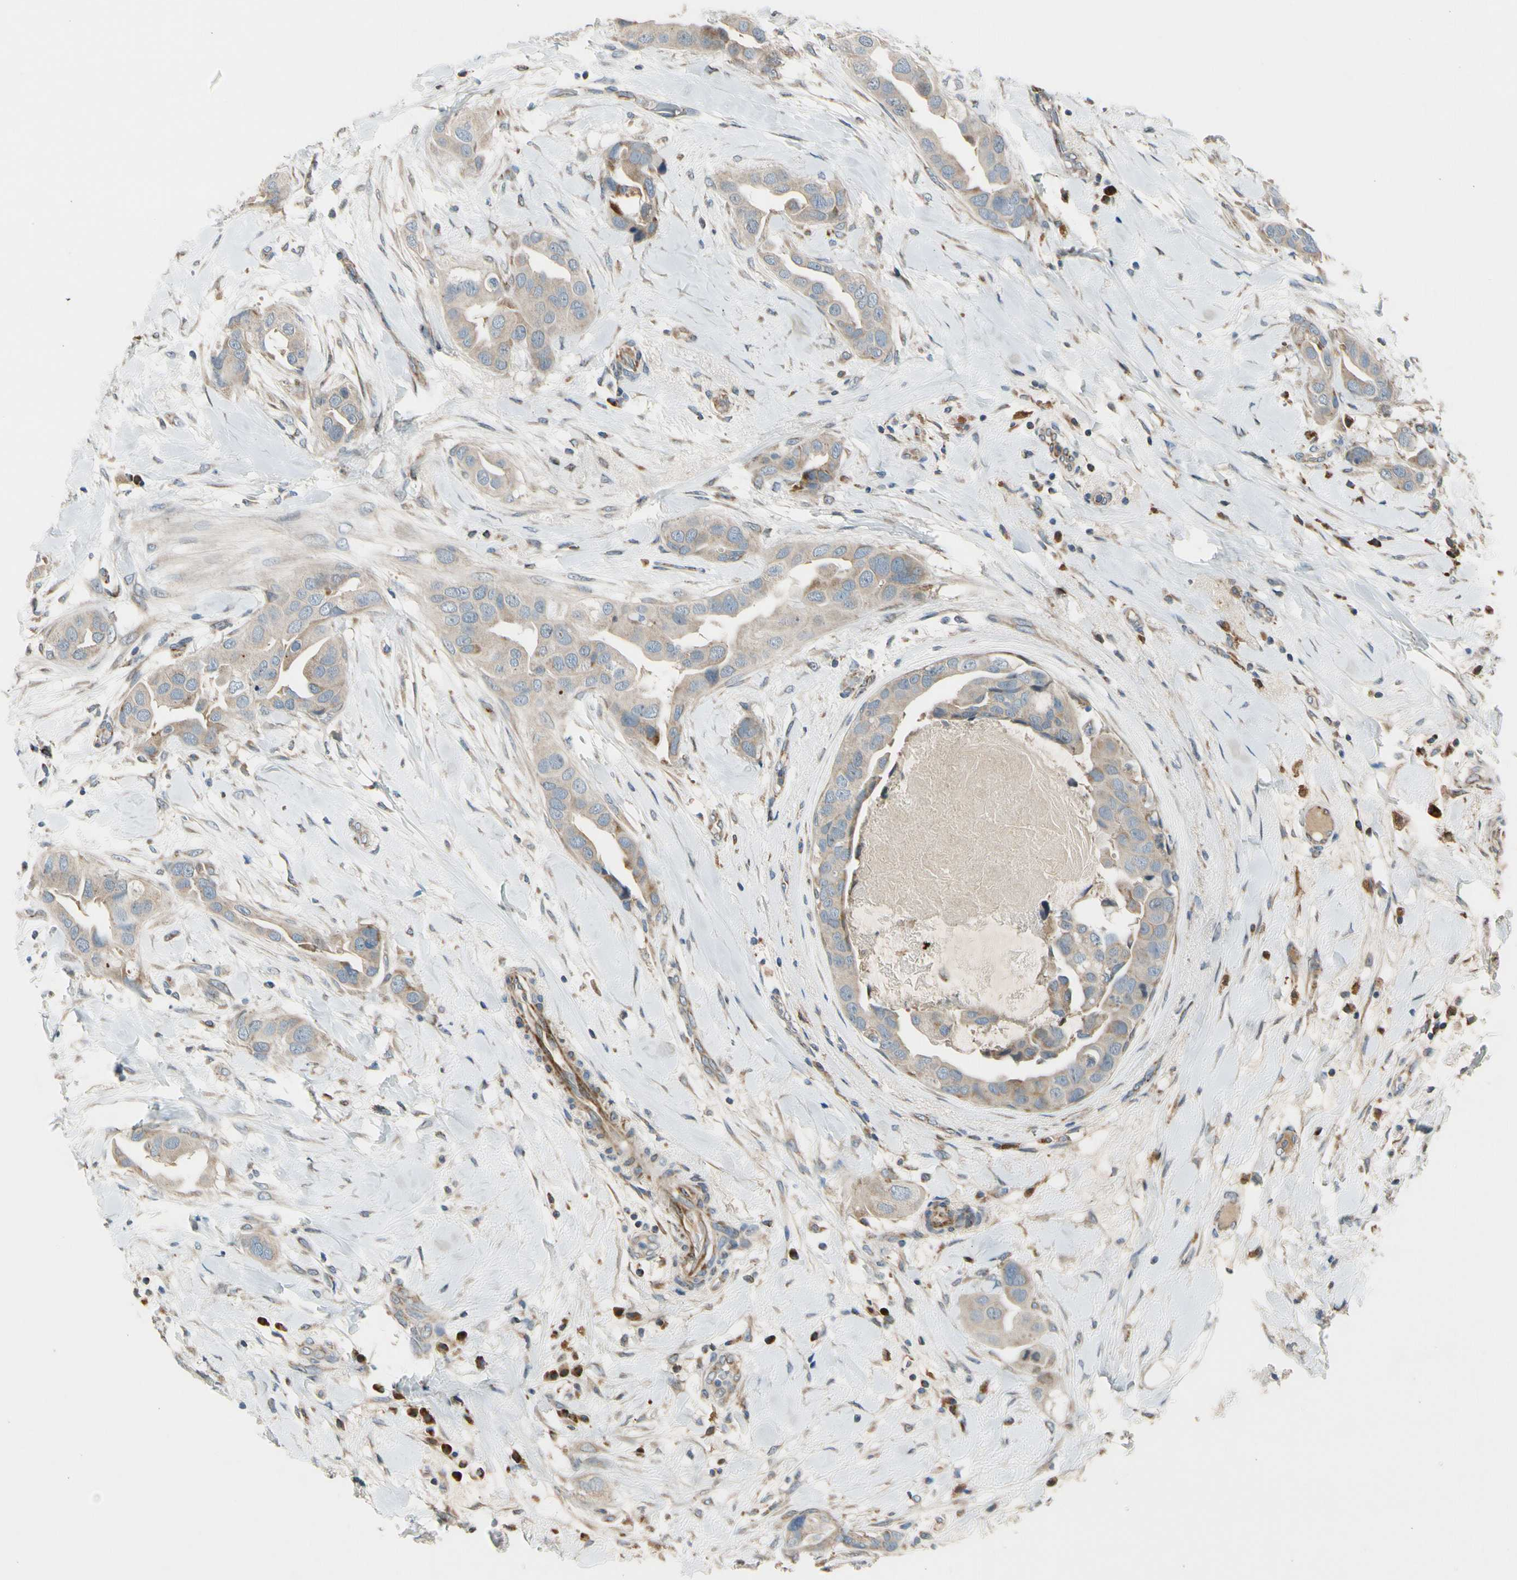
{"staining": {"intensity": "weak", "quantity": ">75%", "location": "cytoplasmic/membranous"}, "tissue": "breast cancer", "cell_type": "Tumor cells", "image_type": "cancer", "snomed": [{"axis": "morphology", "description": "Duct carcinoma"}, {"axis": "topography", "description": "Breast"}], "caption": "Immunohistochemistry (IHC) of human intraductal carcinoma (breast) demonstrates low levels of weak cytoplasmic/membranous expression in about >75% of tumor cells.", "gene": "NPHP3", "patient": {"sex": "female", "age": 40}}